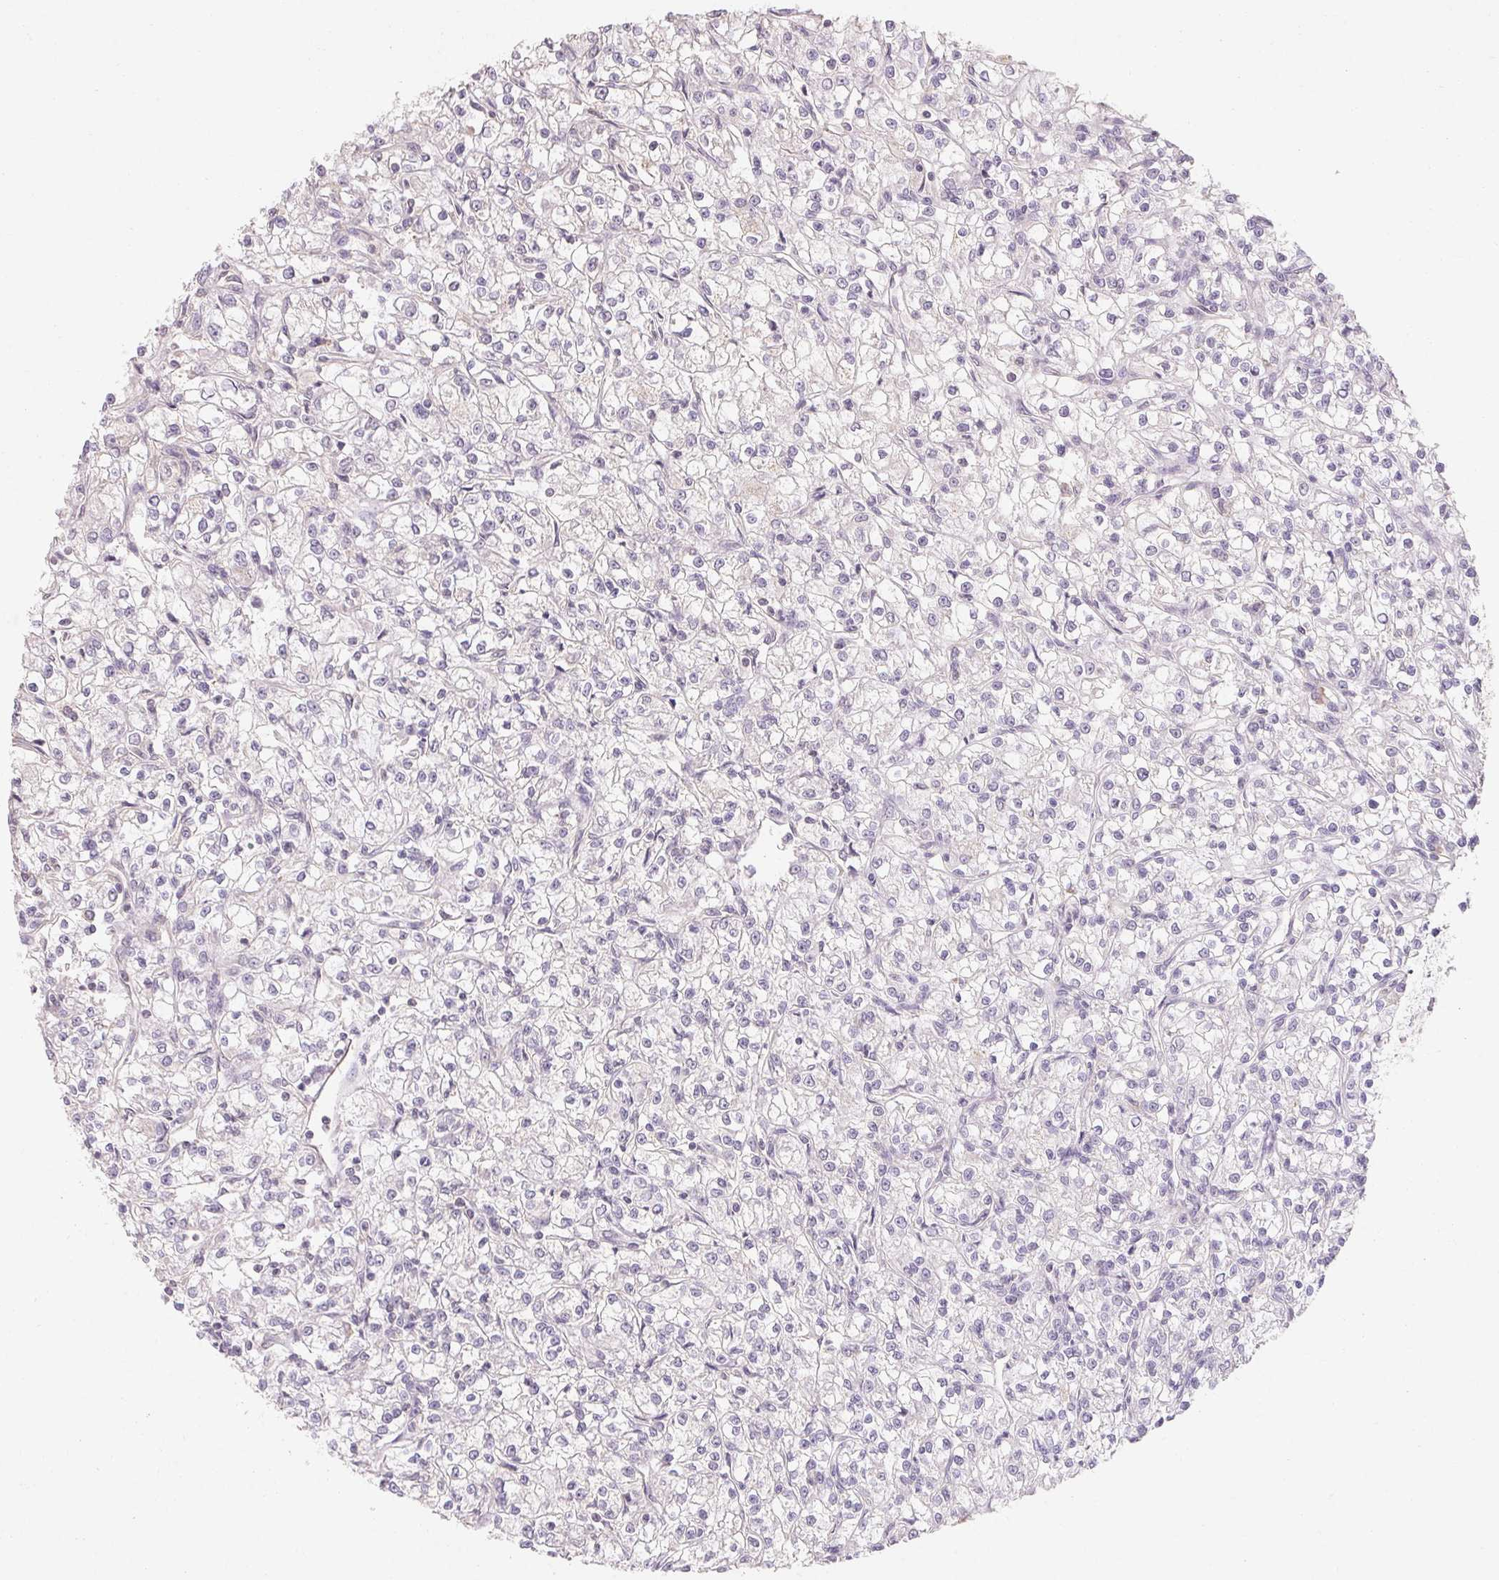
{"staining": {"intensity": "negative", "quantity": "none", "location": "none"}, "tissue": "renal cancer", "cell_type": "Tumor cells", "image_type": "cancer", "snomed": [{"axis": "morphology", "description": "Adenocarcinoma, NOS"}, {"axis": "topography", "description": "Kidney"}], "caption": "Immunohistochemical staining of human adenocarcinoma (renal) demonstrates no significant expression in tumor cells. Nuclei are stained in blue.", "gene": "MAP7D2", "patient": {"sex": "female", "age": 59}}